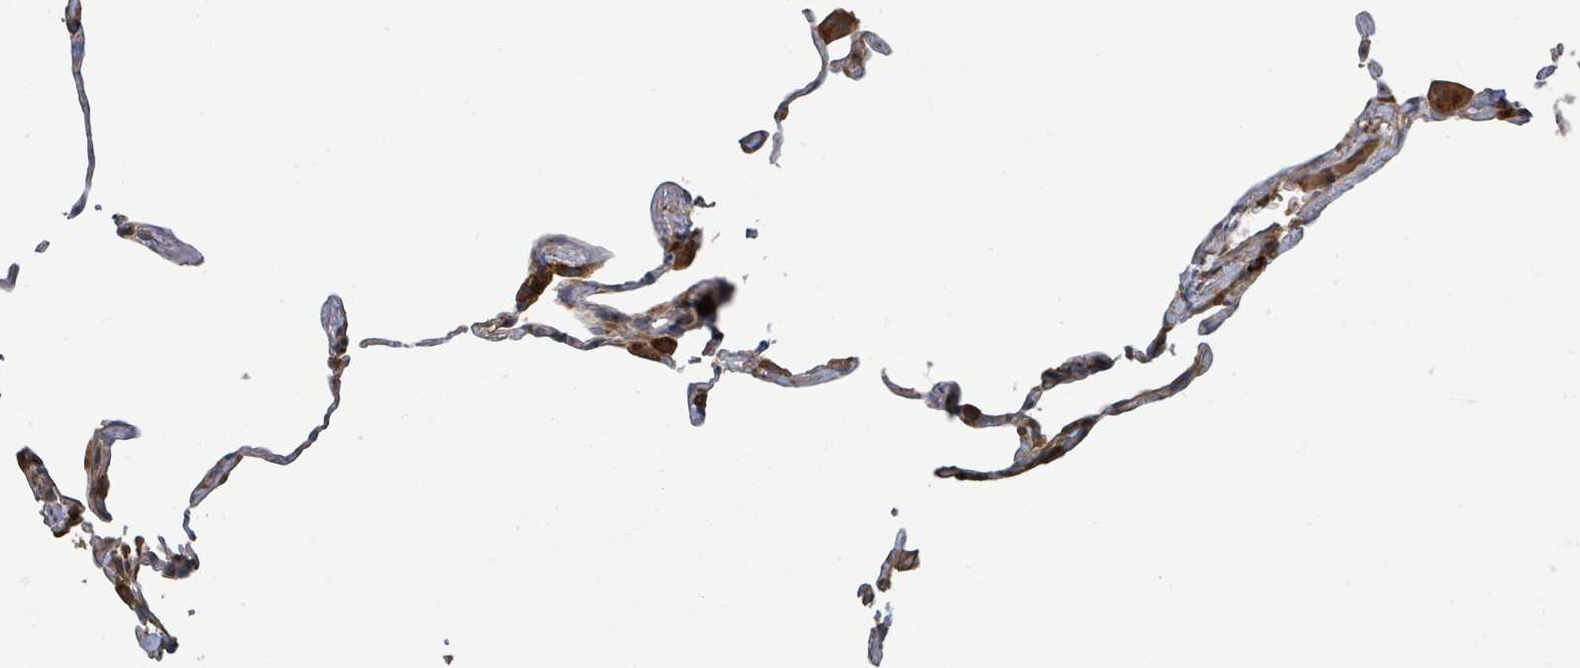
{"staining": {"intensity": "moderate", "quantity": "<25%", "location": "cytoplasmic/membranous"}, "tissue": "lung", "cell_type": "Alveolar cells", "image_type": "normal", "snomed": [{"axis": "morphology", "description": "Normal tissue, NOS"}, {"axis": "topography", "description": "Lung"}], "caption": "Immunohistochemistry (IHC) histopathology image of unremarkable human lung stained for a protein (brown), which exhibits low levels of moderate cytoplasmic/membranous expression in about <25% of alveolar cells.", "gene": "STARD4", "patient": {"sex": "female", "age": 57}}